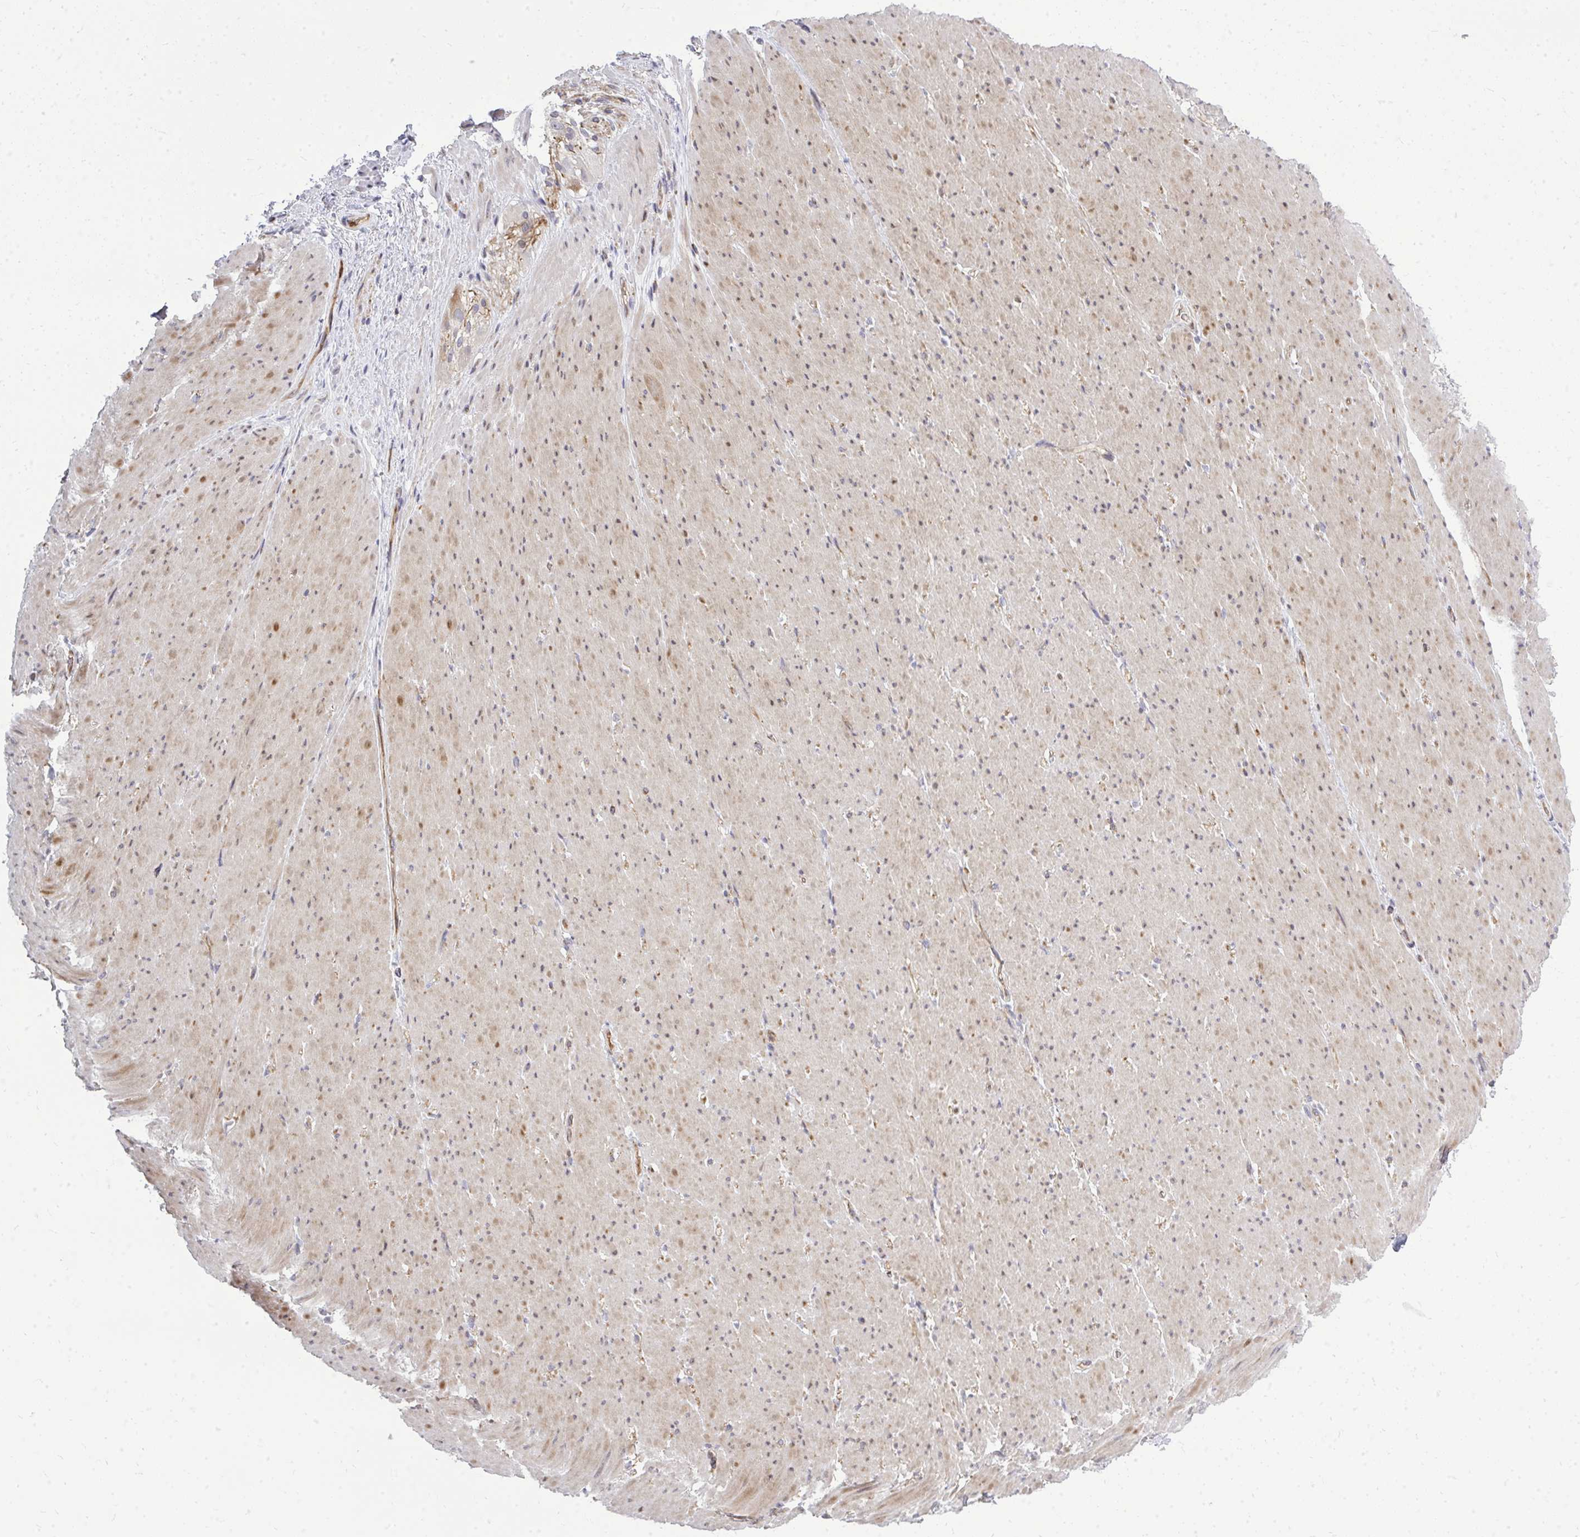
{"staining": {"intensity": "weak", "quantity": "25%-75%", "location": "cytoplasmic/membranous"}, "tissue": "smooth muscle", "cell_type": "Smooth muscle cells", "image_type": "normal", "snomed": [{"axis": "morphology", "description": "Normal tissue, NOS"}, {"axis": "topography", "description": "Smooth muscle"}, {"axis": "topography", "description": "Rectum"}], "caption": "Immunohistochemistry (IHC) (DAB (3,3'-diaminobenzidine)) staining of unremarkable human smooth muscle exhibits weak cytoplasmic/membranous protein positivity in about 25%-75% of smooth muscle cells.", "gene": "FOXN3", "patient": {"sex": "male", "age": 53}}